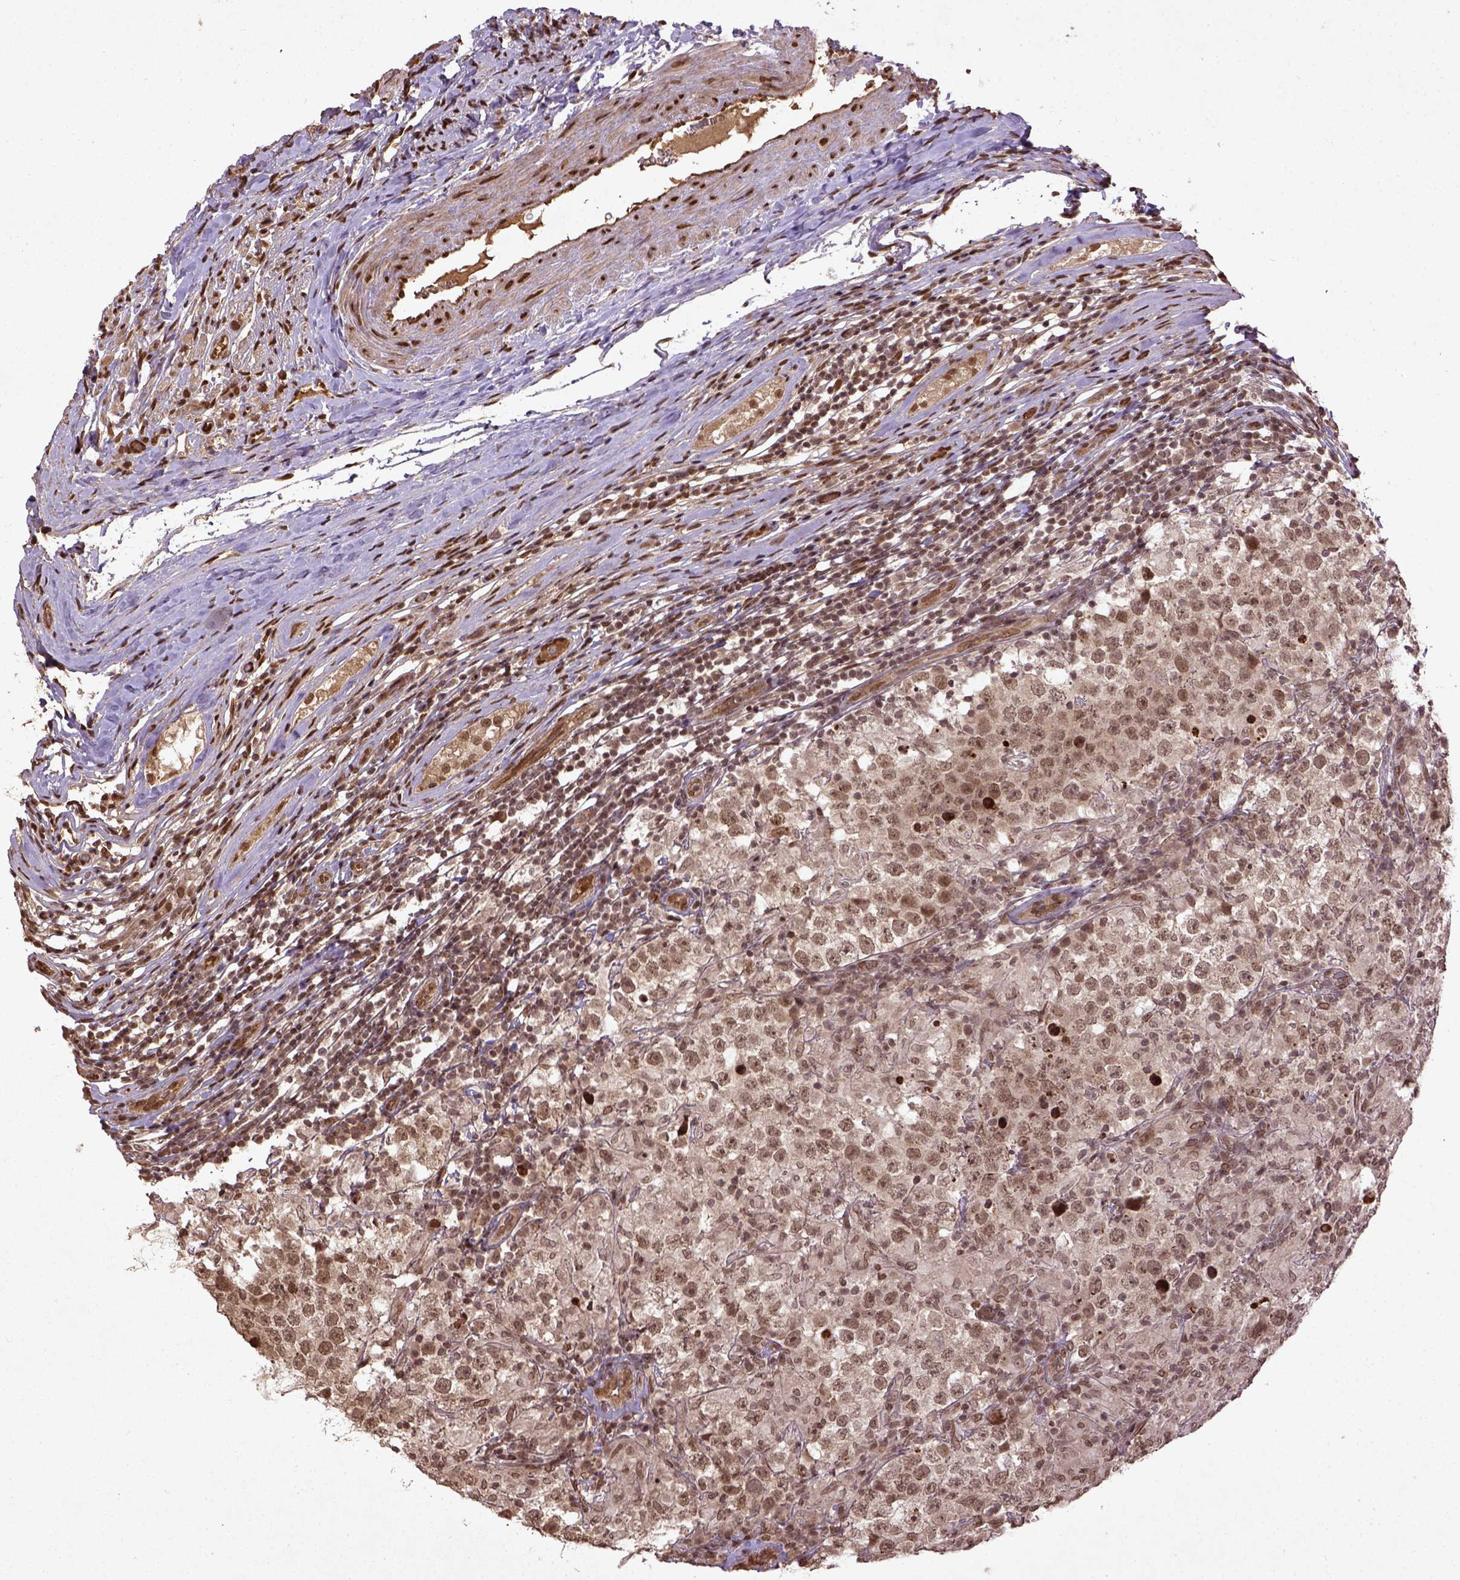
{"staining": {"intensity": "moderate", "quantity": ">75%", "location": "nuclear"}, "tissue": "testis cancer", "cell_type": "Tumor cells", "image_type": "cancer", "snomed": [{"axis": "morphology", "description": "Seminoma, NOS"}, {"axis": "morphology", "description": "Carcinoma, Embryonal, NOS"}, {"axis": "topography", "description": "Testis"}], "caption": "Testis cancer was stained to show a protein in brown. There is medium levels of moderate nuclear staining in approximately >75% of tumor cells. The protein of interest is shown in brown color, while the nuclei are stained blue.", "gene": "BANF1", "patient": {"sex": "male", "age": 41}}